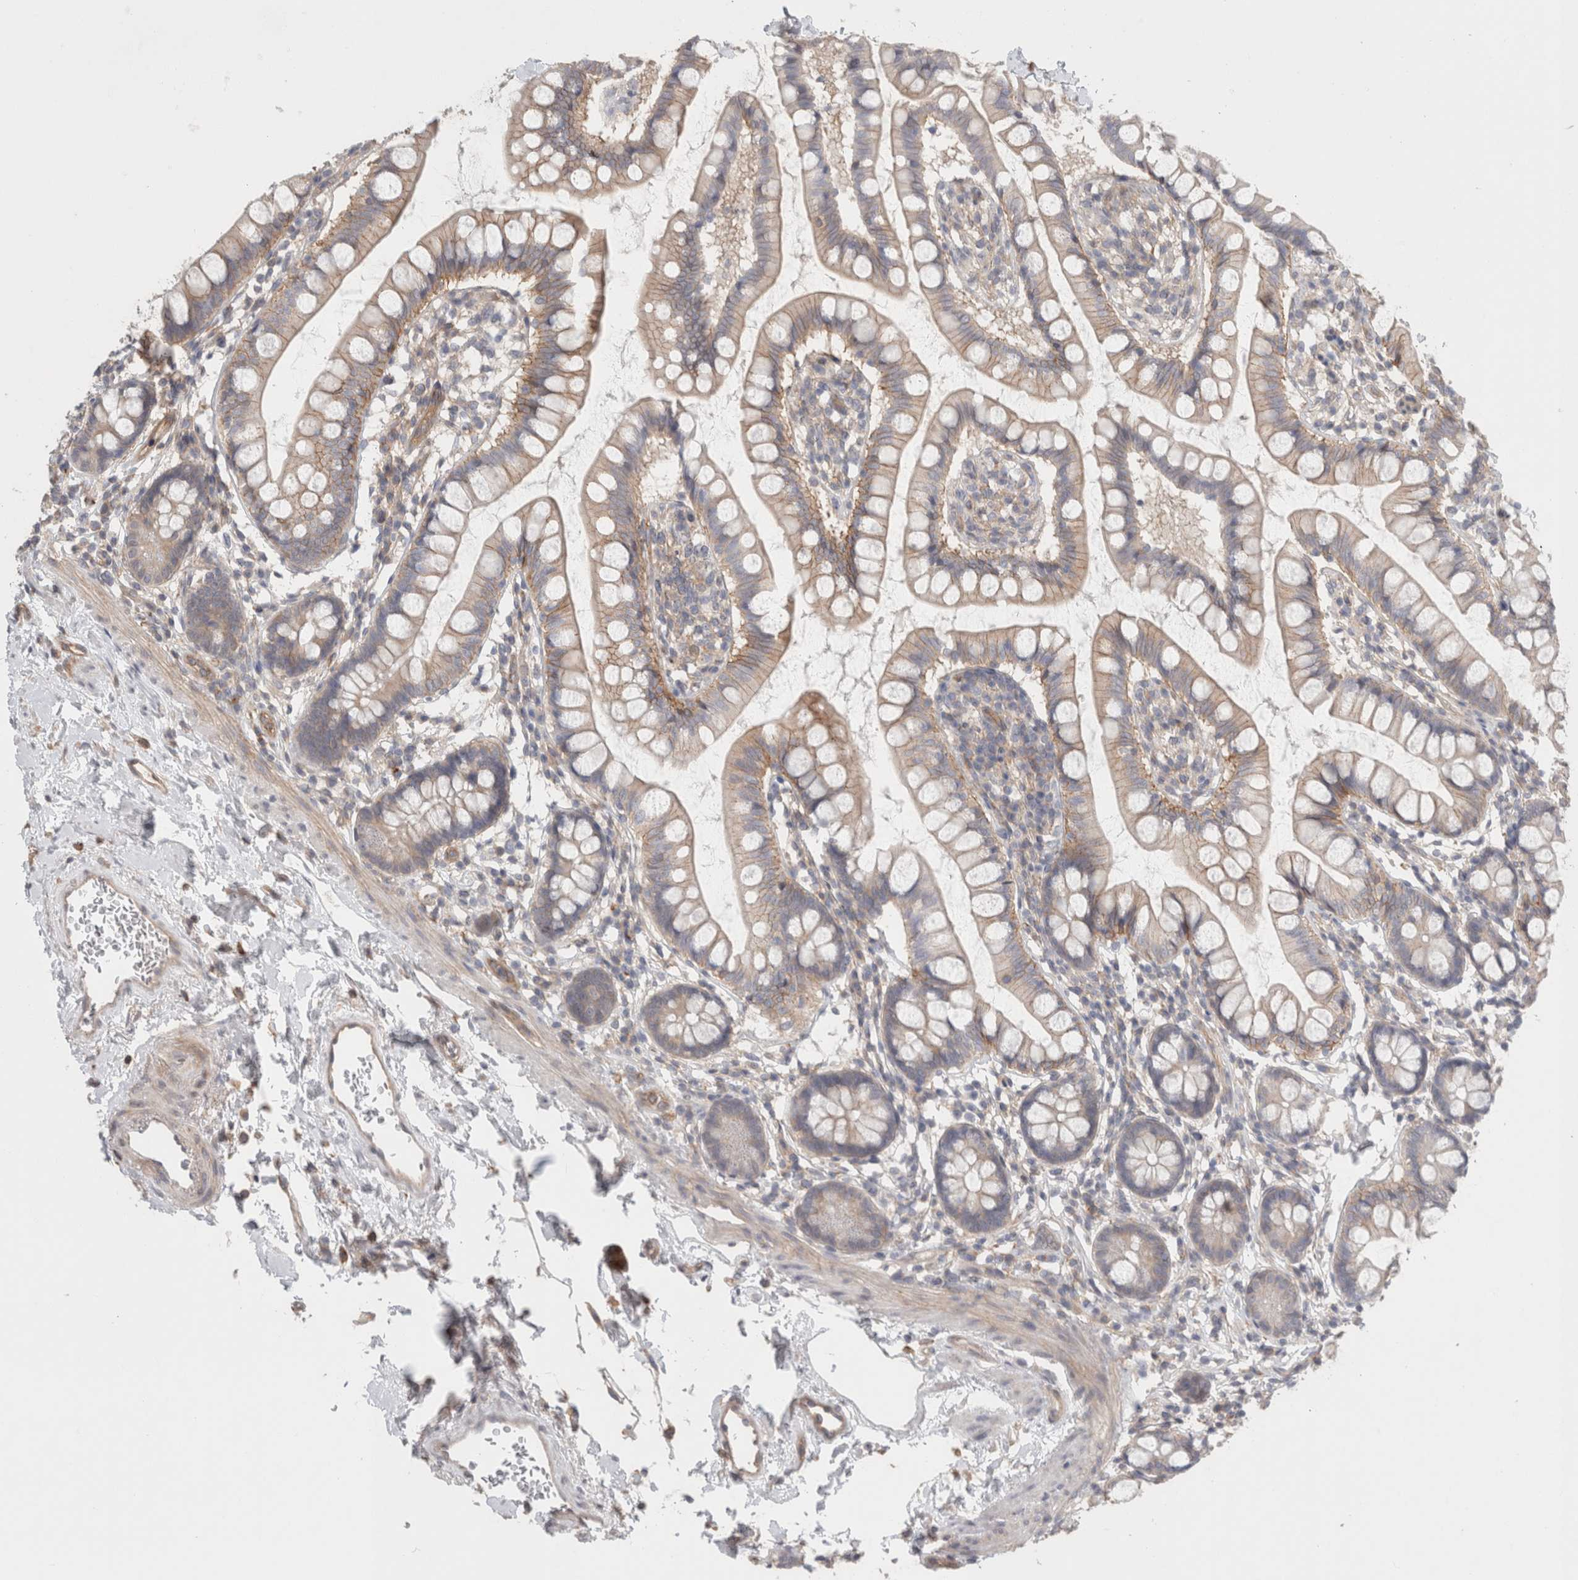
{"staining": {"intensity": "weak", "quantity": "<25%", "location": "cytoplasmic/membranous"}, "tissue": "small intestine", "cell_type": "Glandular cells", "image_type": "normal", "snomed": [{"axis": "morphology", "description": "Normal tissue, NOS"}, {"axis": "topography", "description": "Small intestine"}], "caption": "An immunohistochemistry (IHC) histopathology image of normal small intestine is shown. There is no staining in glandular cells of small intestine.", "gene": "RASAL2", "patient": {"sex": "female", "age": 84}}